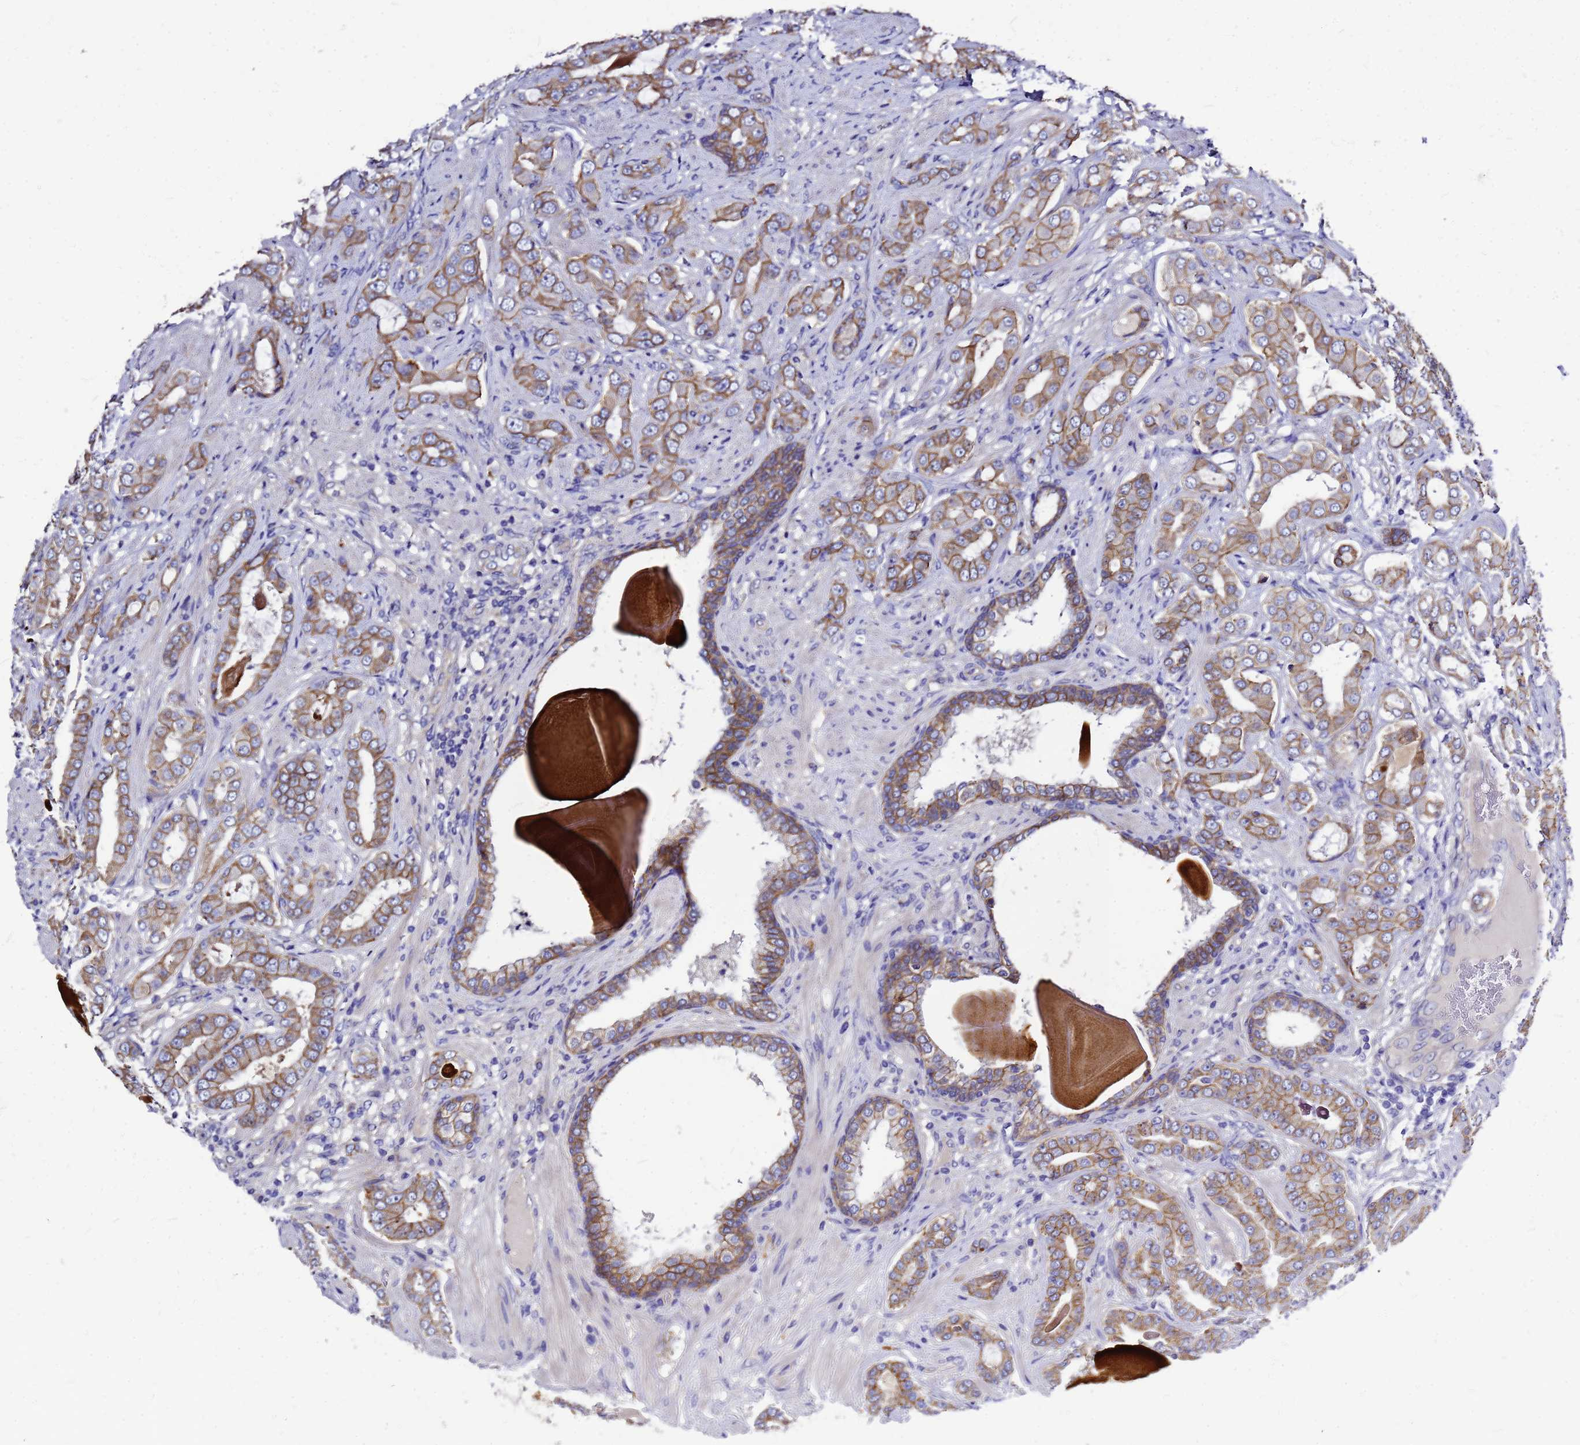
{"staining": {"intensity": "moderate", "quantity": ">75%", "location": "cytoplasmic/membranous"}, "tissue": "prostate cancer", "cell_type": "Tumor cells", "image_type": "cancer", "snomed": [{"axis": "morphology", "description": "Adenocarcinoma, Low grade"}, {"axis": "topography", "description": "Prostate"}], "caption": "IHC (DAB) staining of adenocarcinoma (low-grade) (prostate) reveals moderate cytoplasmic/membranous protein staining in about >75% of tumor cells.", "gene": "FBXW5", "patient": {"sex": "male", "age": 57}}